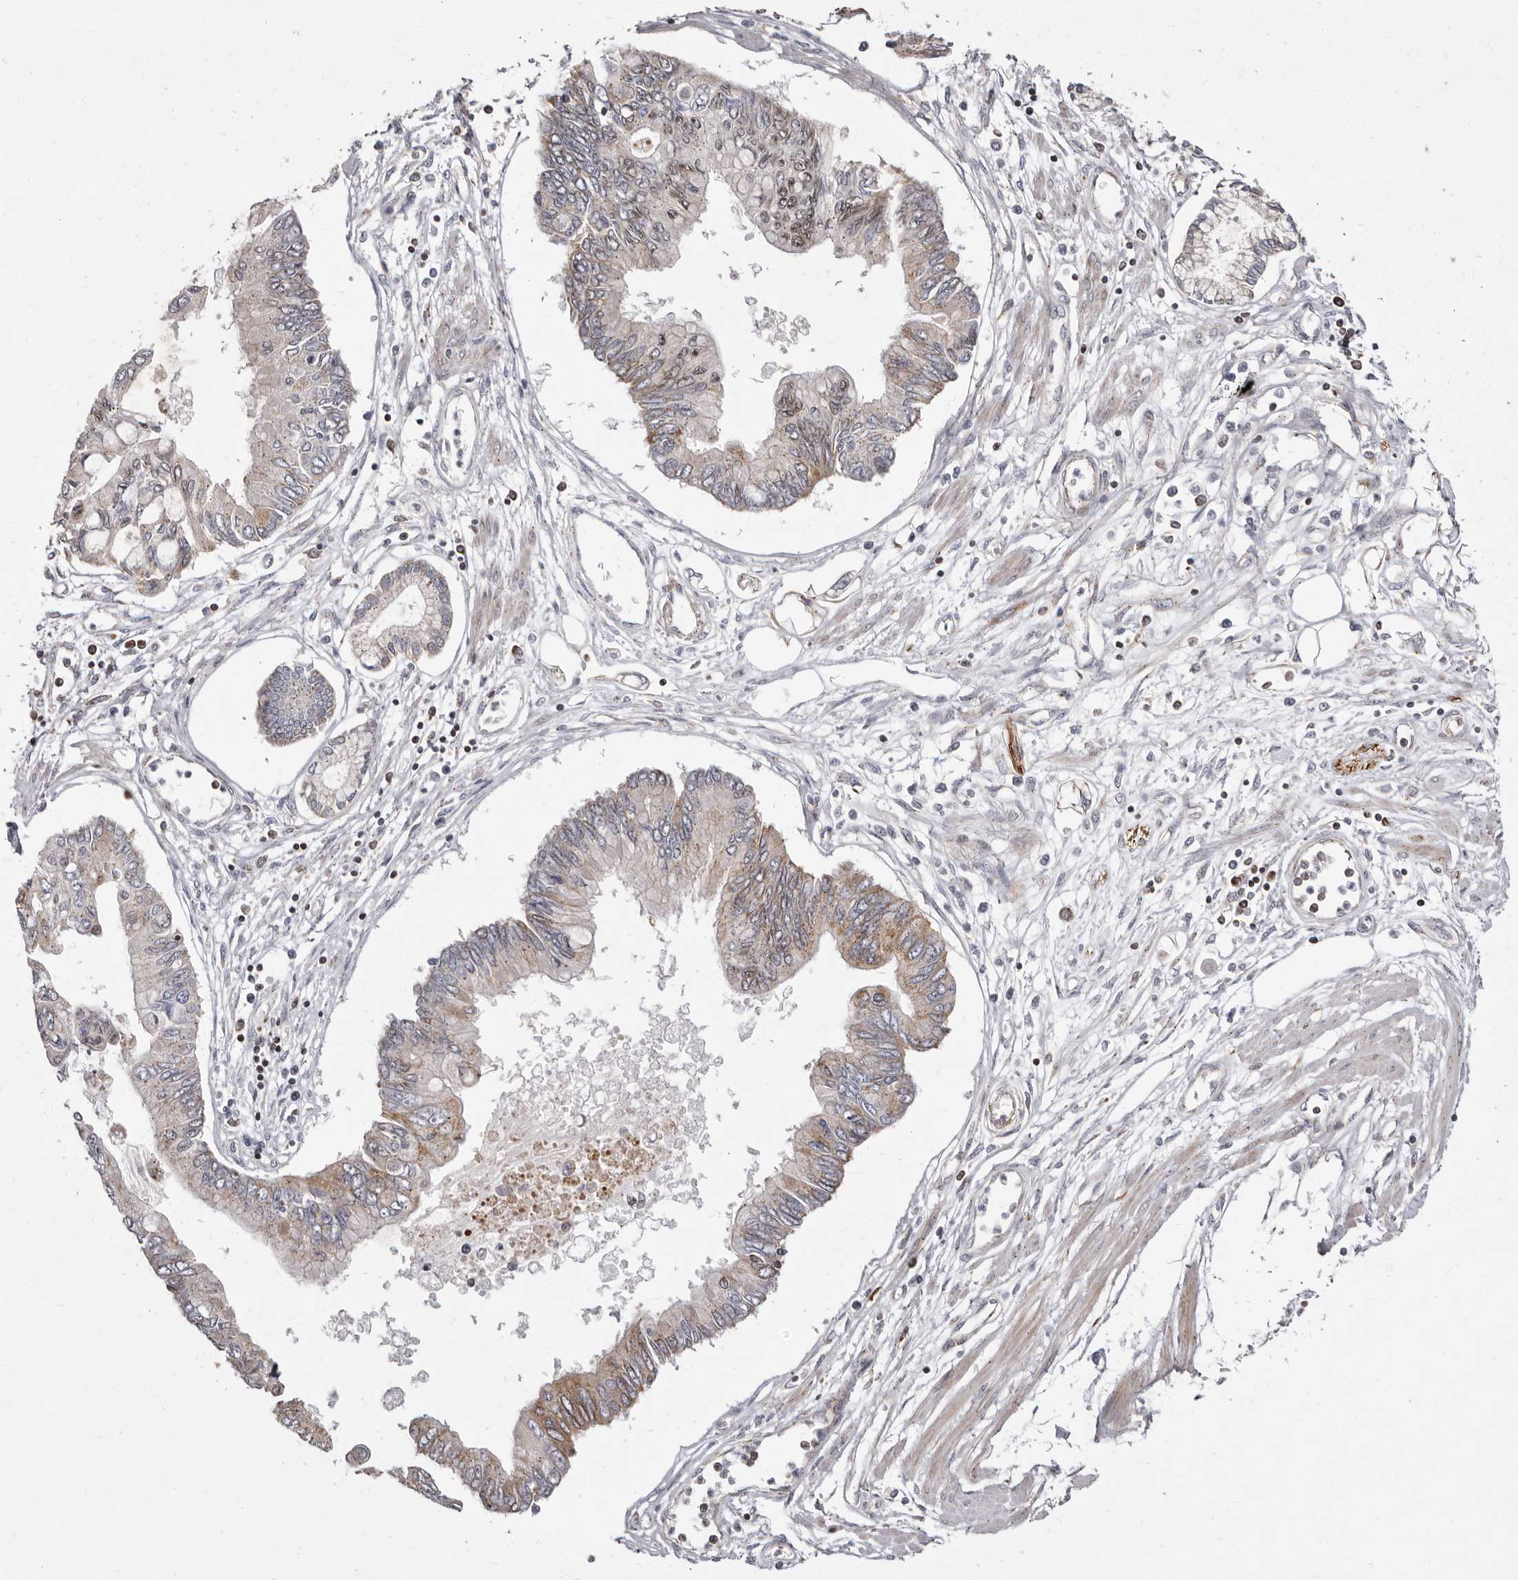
{"staining": {"intensity": "moderate", "quantity": "25%-75%", "location": "cytoplasmic/membranous,nuclear"}, "tissue": "pancreatic cancer", "cell_type": "Tumor cells", "image_type": "cancer", "snomed": [{"axis": "morphology", "description": "Adenocarcinoma, NOS"}, {"axis": "topography", "description": "Pancreas"}], "caption": "About 25%-75% of tumor cells in human pancreatic adenocarcinoma demonstrate moderate cytoplasmic/membranous and nuclear protein staining as visualized by brown immunohistochemical staining.", "gene": "TIMM17B", "patient": {"sex": "female", "age": 77}}